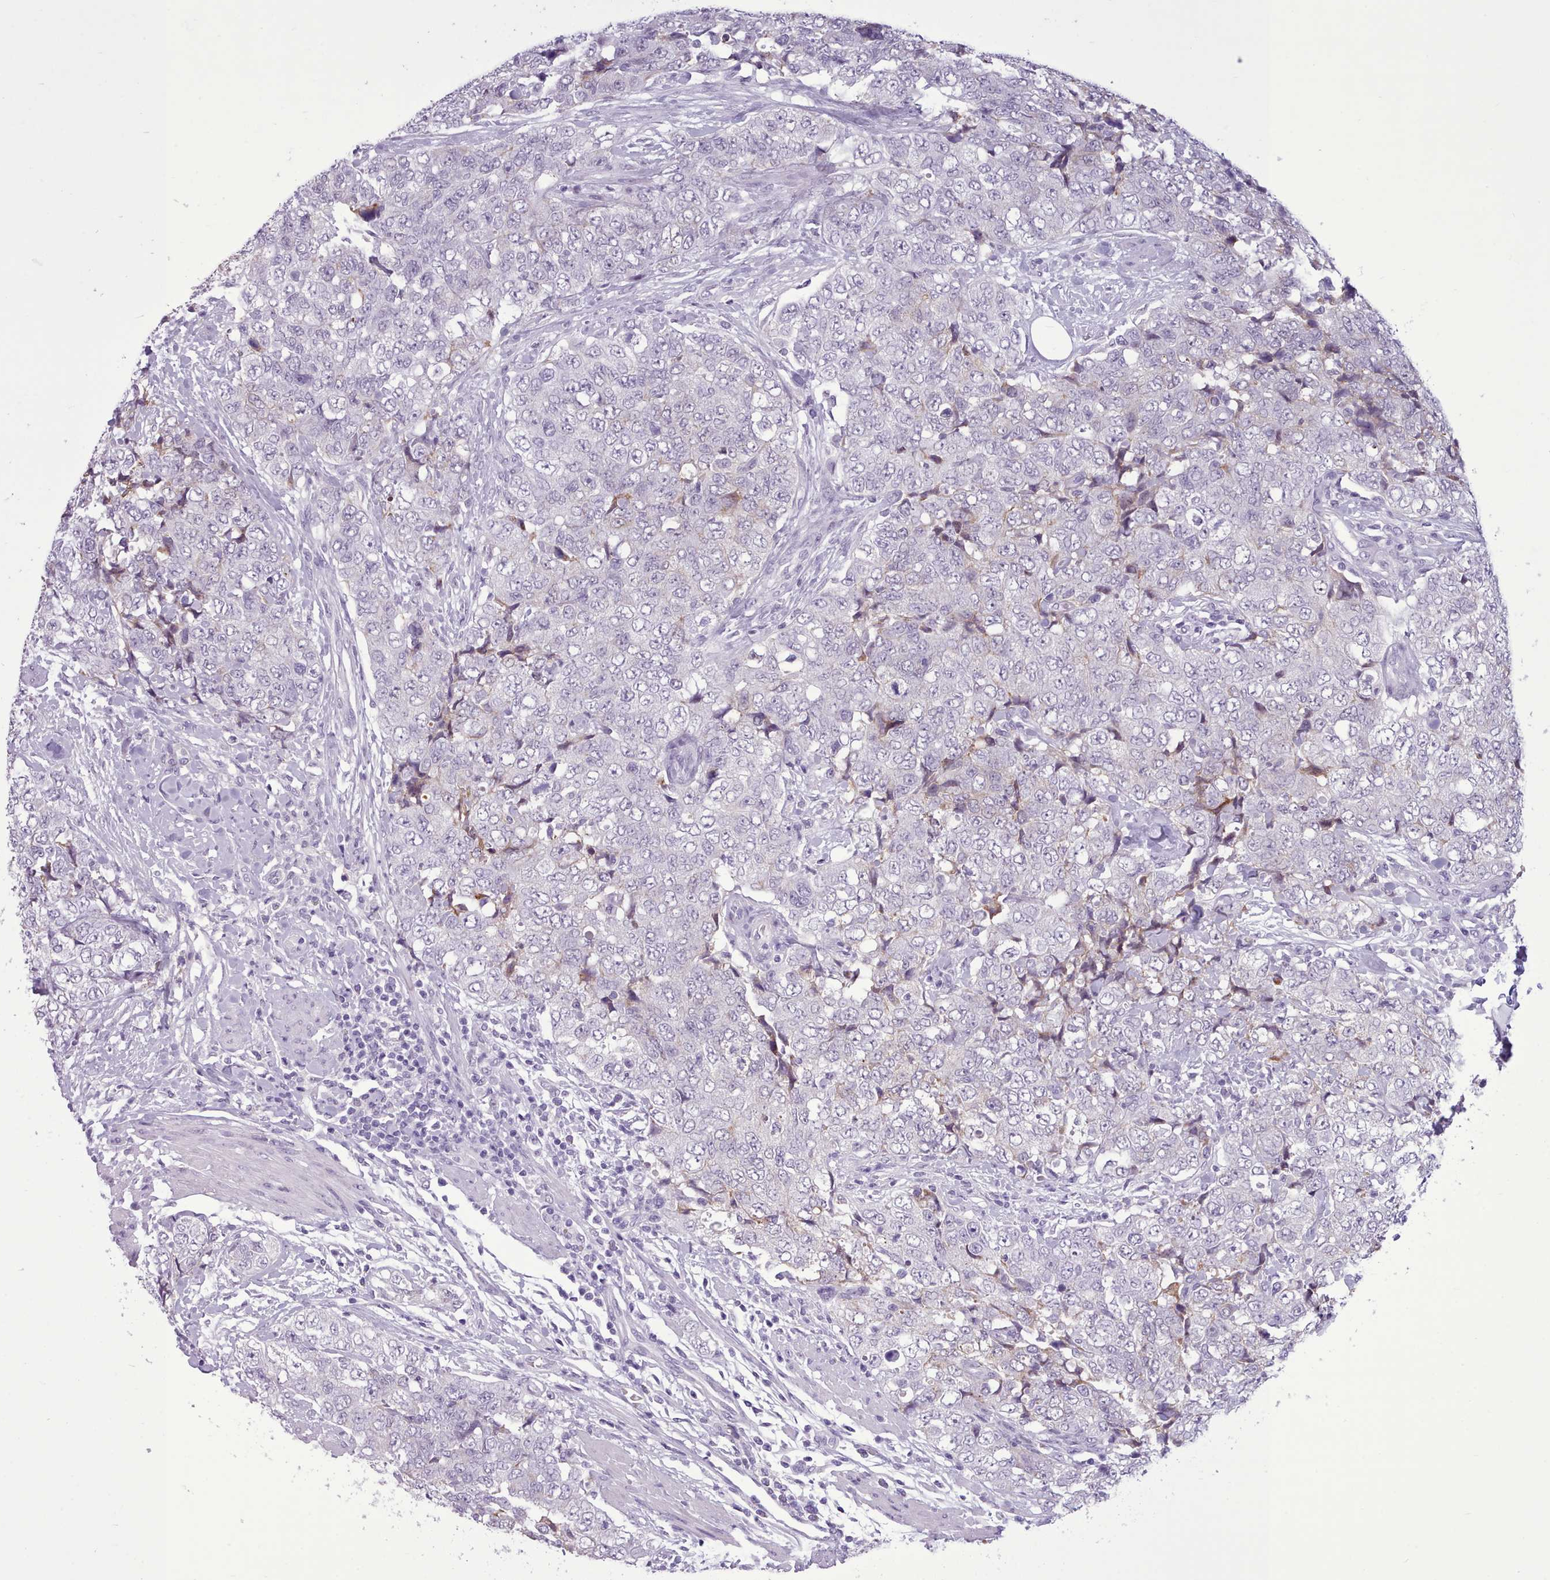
{"staining": {"intensity": "negative", "quantity": "none", "location": "none"}, "tissue": "urothelial cancer", "cell_type": "Tumor cells", "image_type": "cancer", "snomed": [{"axis": "morphology", "description": "Urothelial carcinoma, High grade"}, {"axis": "topography", "description": "Urinary bladder"}], "caption": "This is an IHC image of urothelial carcinoma (high-grade). There is no positivity in tumor cells.", "gene": "FBXO48", "patient": {"sex": "female", "age": 78}}